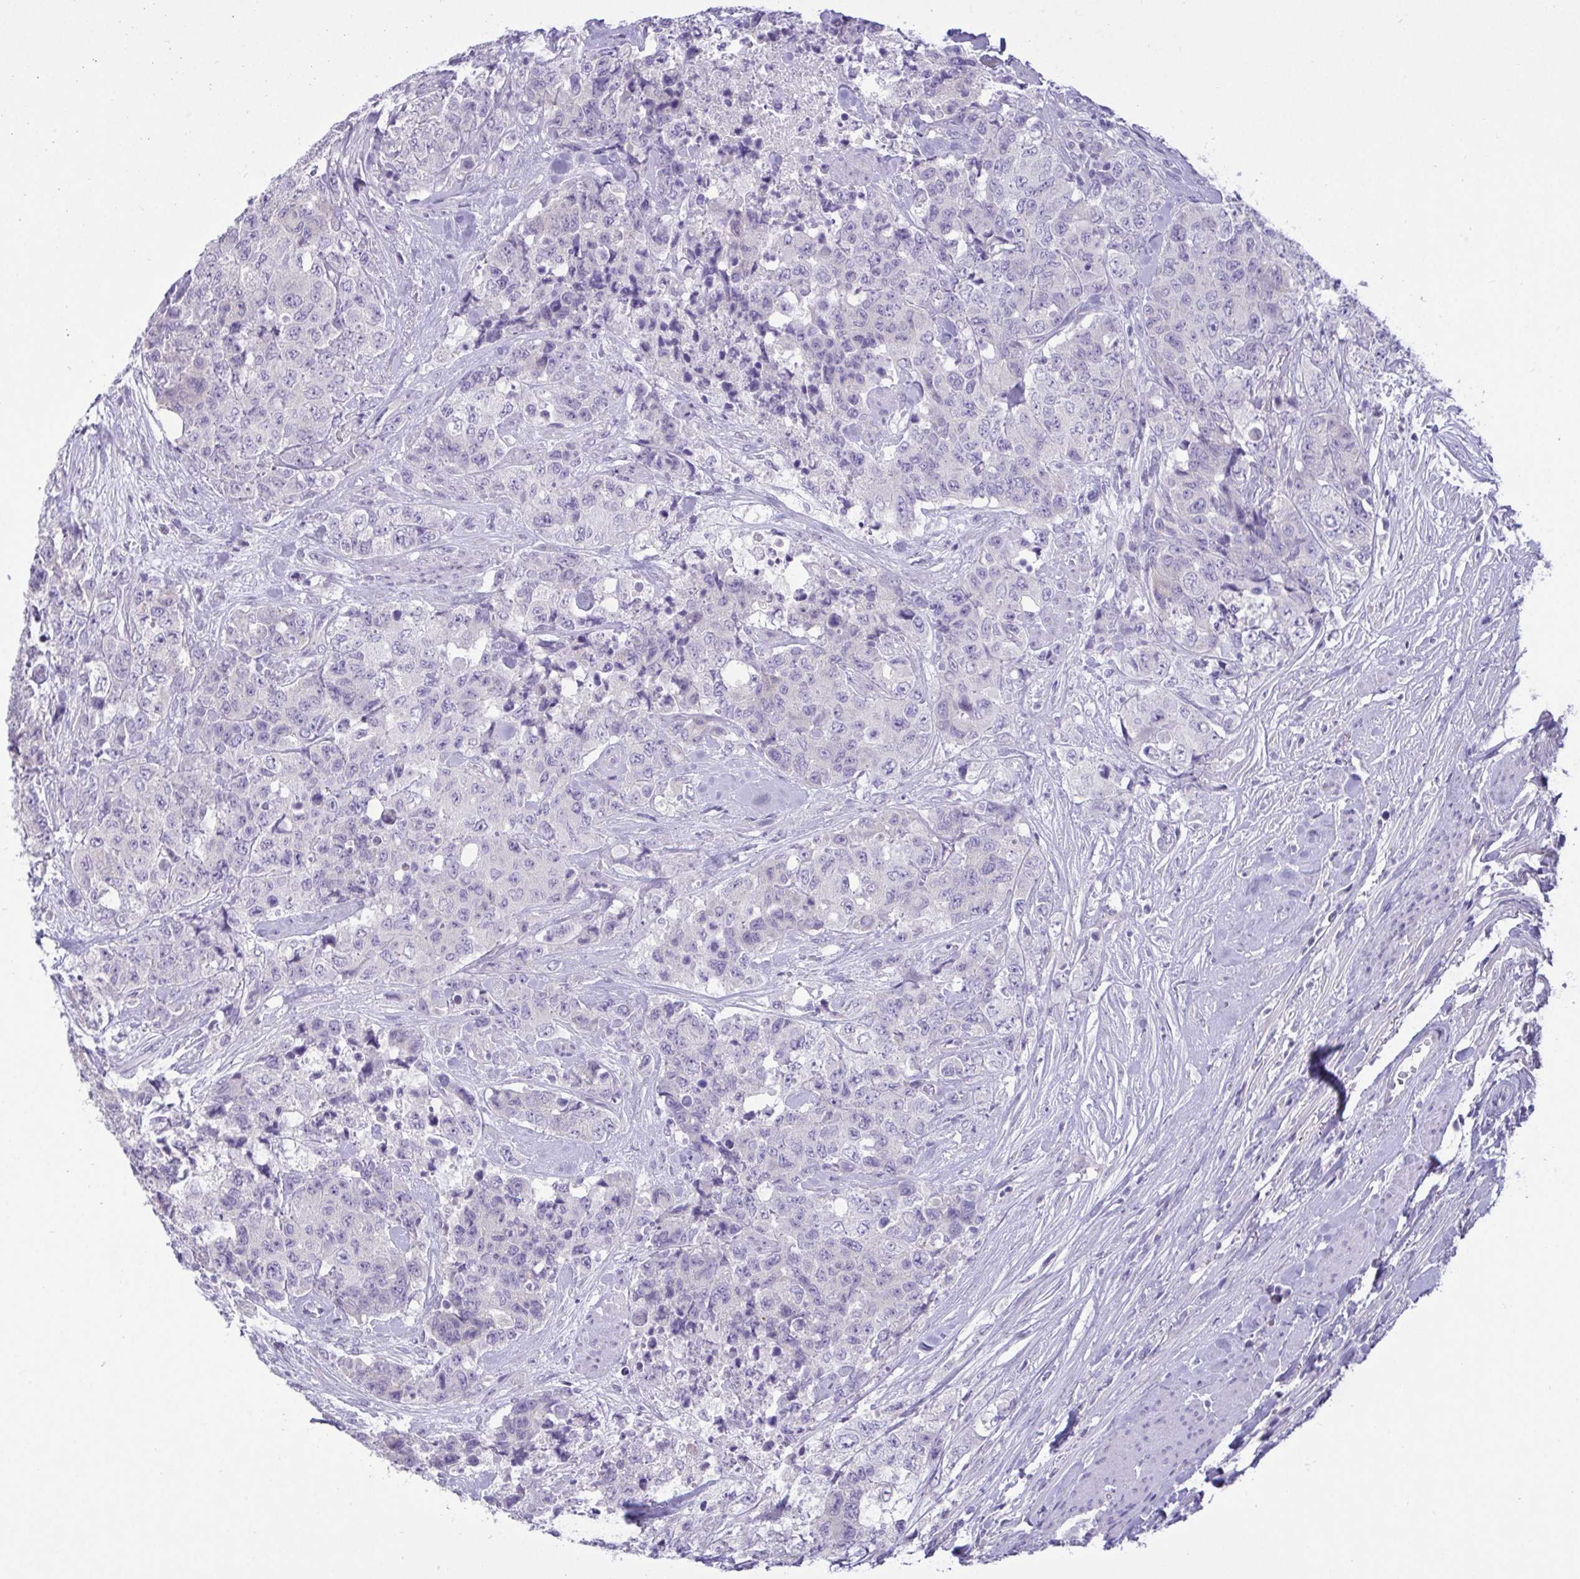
{"staining": {"intensity": "negative", "quantity": "none", "location": "none"}, "tissue": "urothelial cancer", "cell_type": "Tumor cells", "image_type": "cancer", "snomed": [{"axis": "morphology", "description": "Urothelial carcinoma, High grade"}, {"axis": "topography", "description": "Urinary bladder"}], "caption": "Immunohistochemical staining of urothelial cancer exhibits no significant expression in tumor cells.", "gene": "C4orf33", "patient": {"sex": "female", "age": 78}}